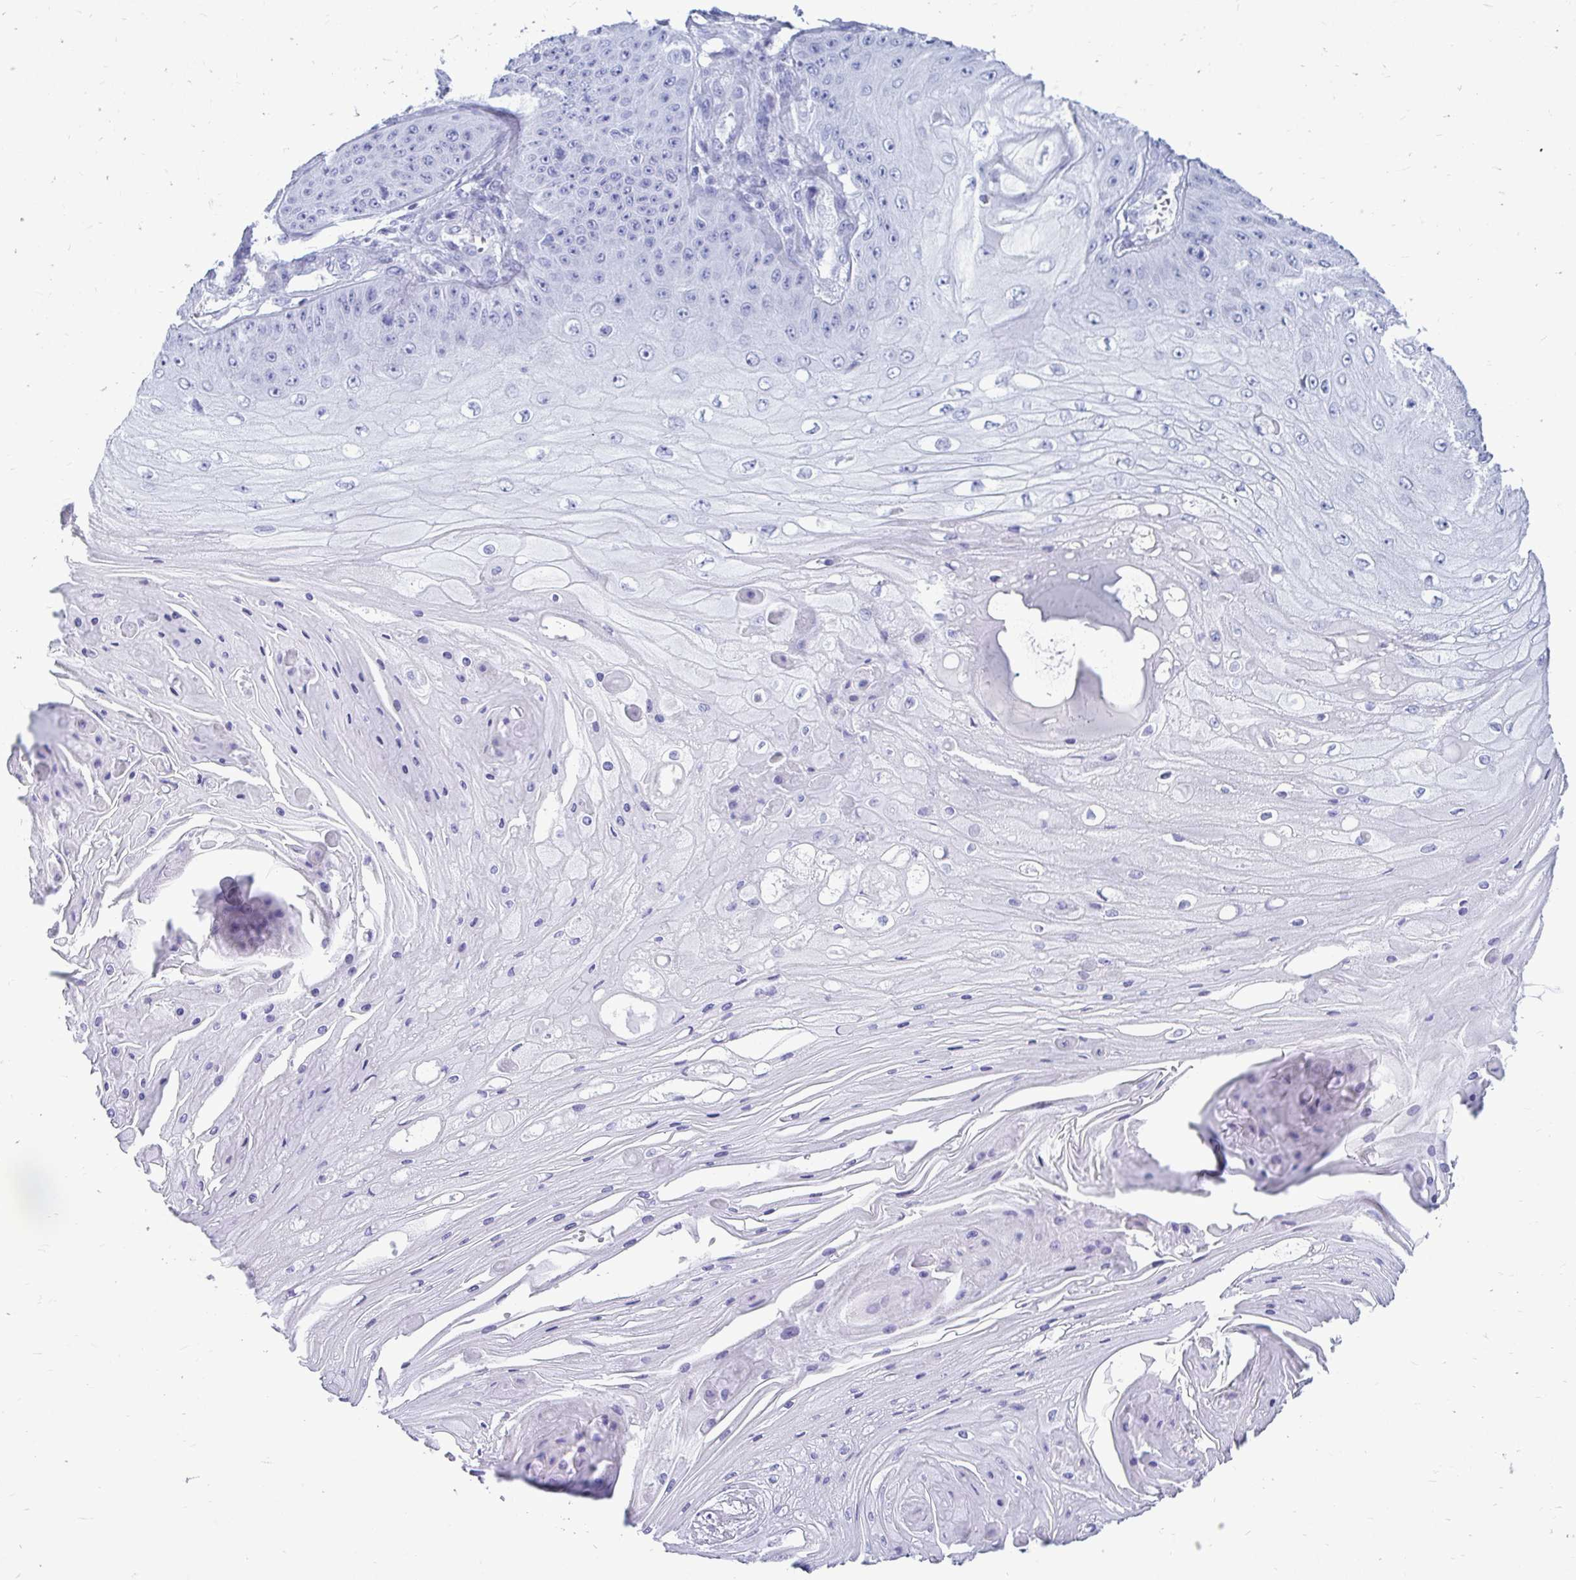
{"staining": {"intensity": "negative", "quantity": "none", "location": "none"}, "tissue": "skin cancer", "cell_type": "Tumor cells", "image_type": "cancer", "snomed": [{"axis": "morphology", "description": "Squamous cell carcinoma, NOS"}, {"axis": "topography", "description": "Skin"}], "caption": "The photomicrograph shows no significant expression in tumor cells of skin cancer.", "gene": "OR10R2", "patient": {"sex": "male", "age": 70}}